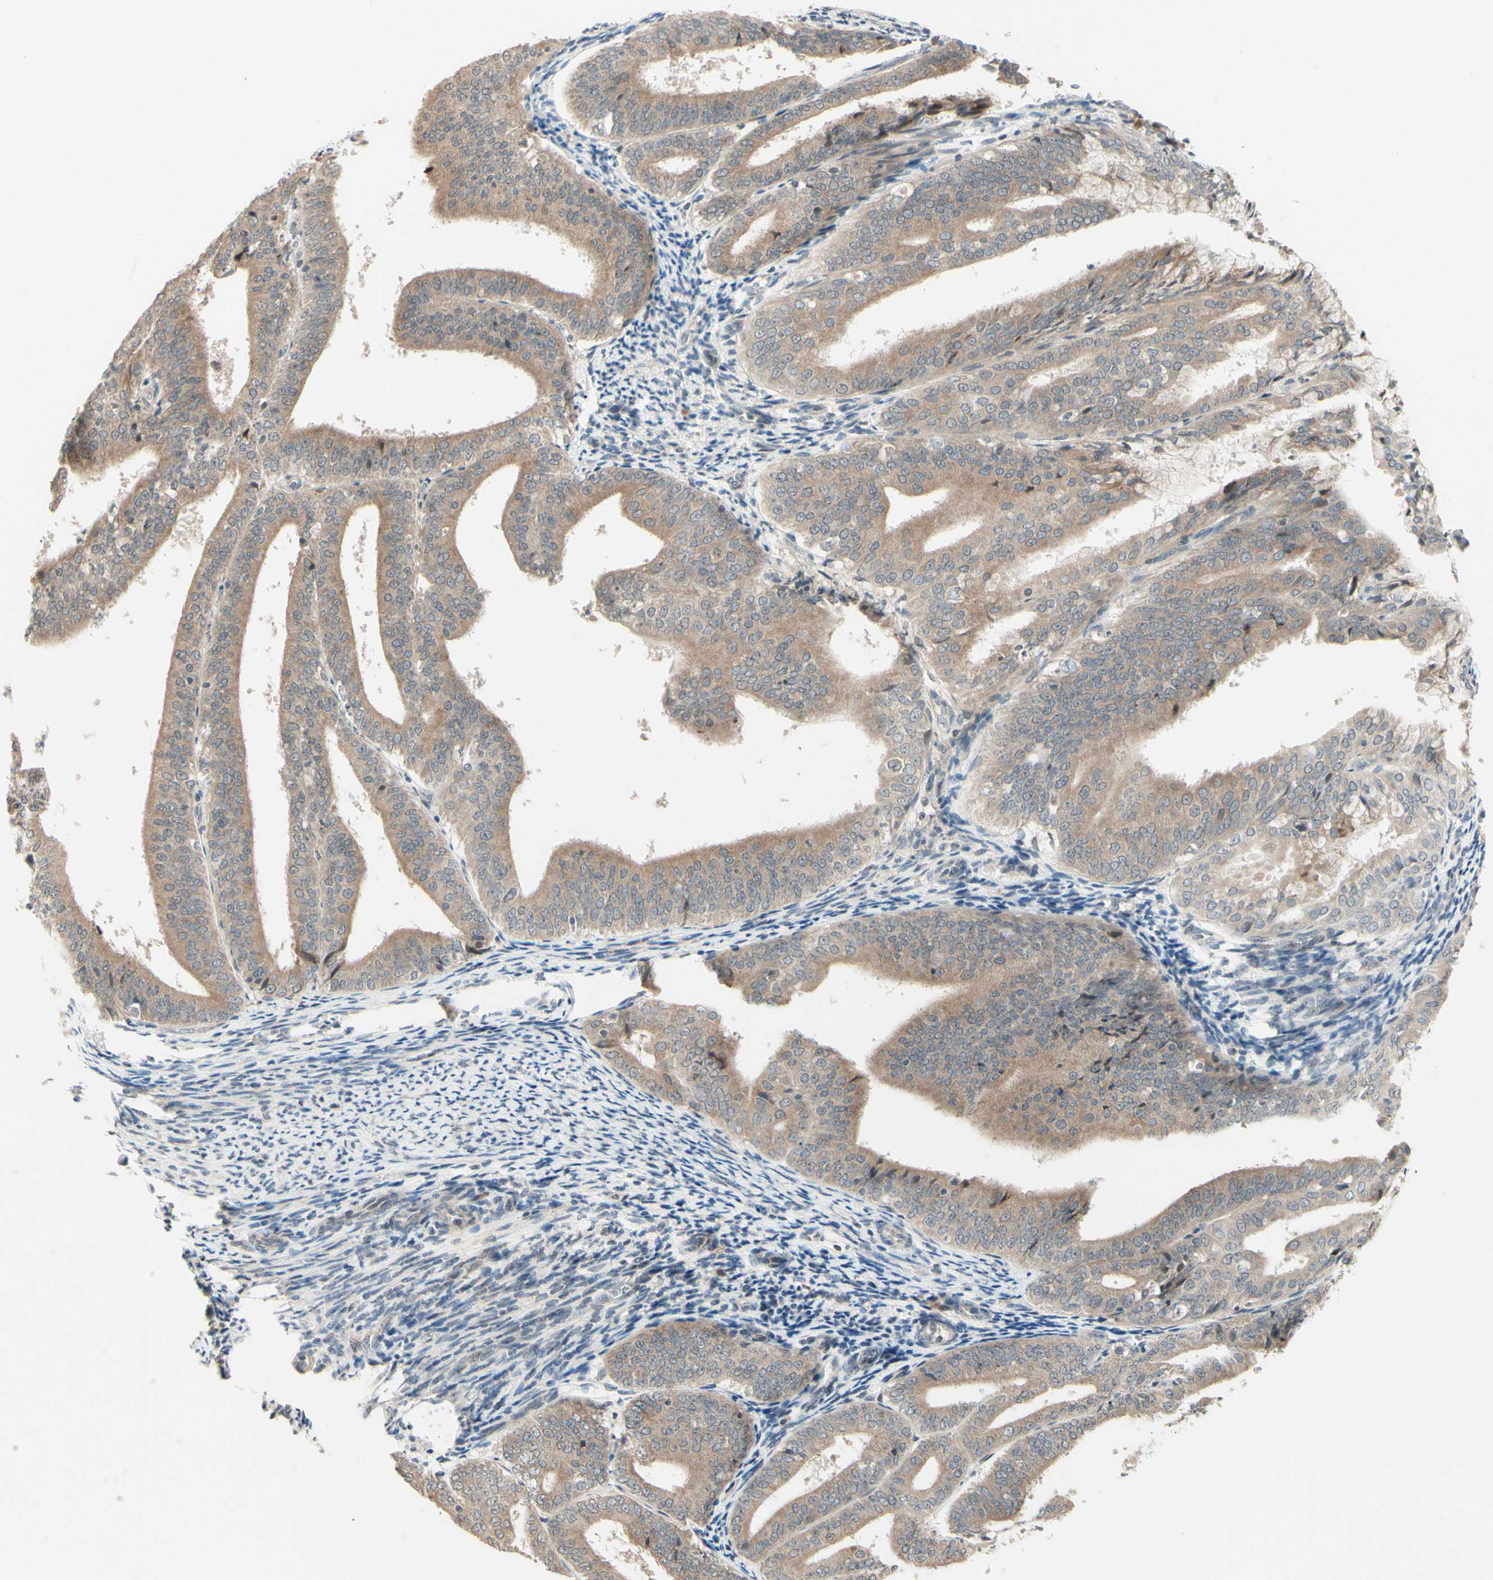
{"staining": {"intensity": "weak", "quantity": ">75%", "location": "cytoplasmic/membranous"}, "tissue": "endometrial cancer", "cell_type": "Tumor cells", "image_type": "cancer", "snomed": [{"axis": "morphology", "description": "Adenocarcinoma, NOS"}, {"axis": "topography", "description": "Endometrium"}], "caption": "A histopathology image of endometrial cancer stained for a protein displays weak cytoplasmic/membranous brown staining in tumor cells. Immunohistochemistry stains the protein of interest in brown and the nuclei are stained blue.", "gene": "ZW10", "patient": {"sex": "female", "age": 63}}